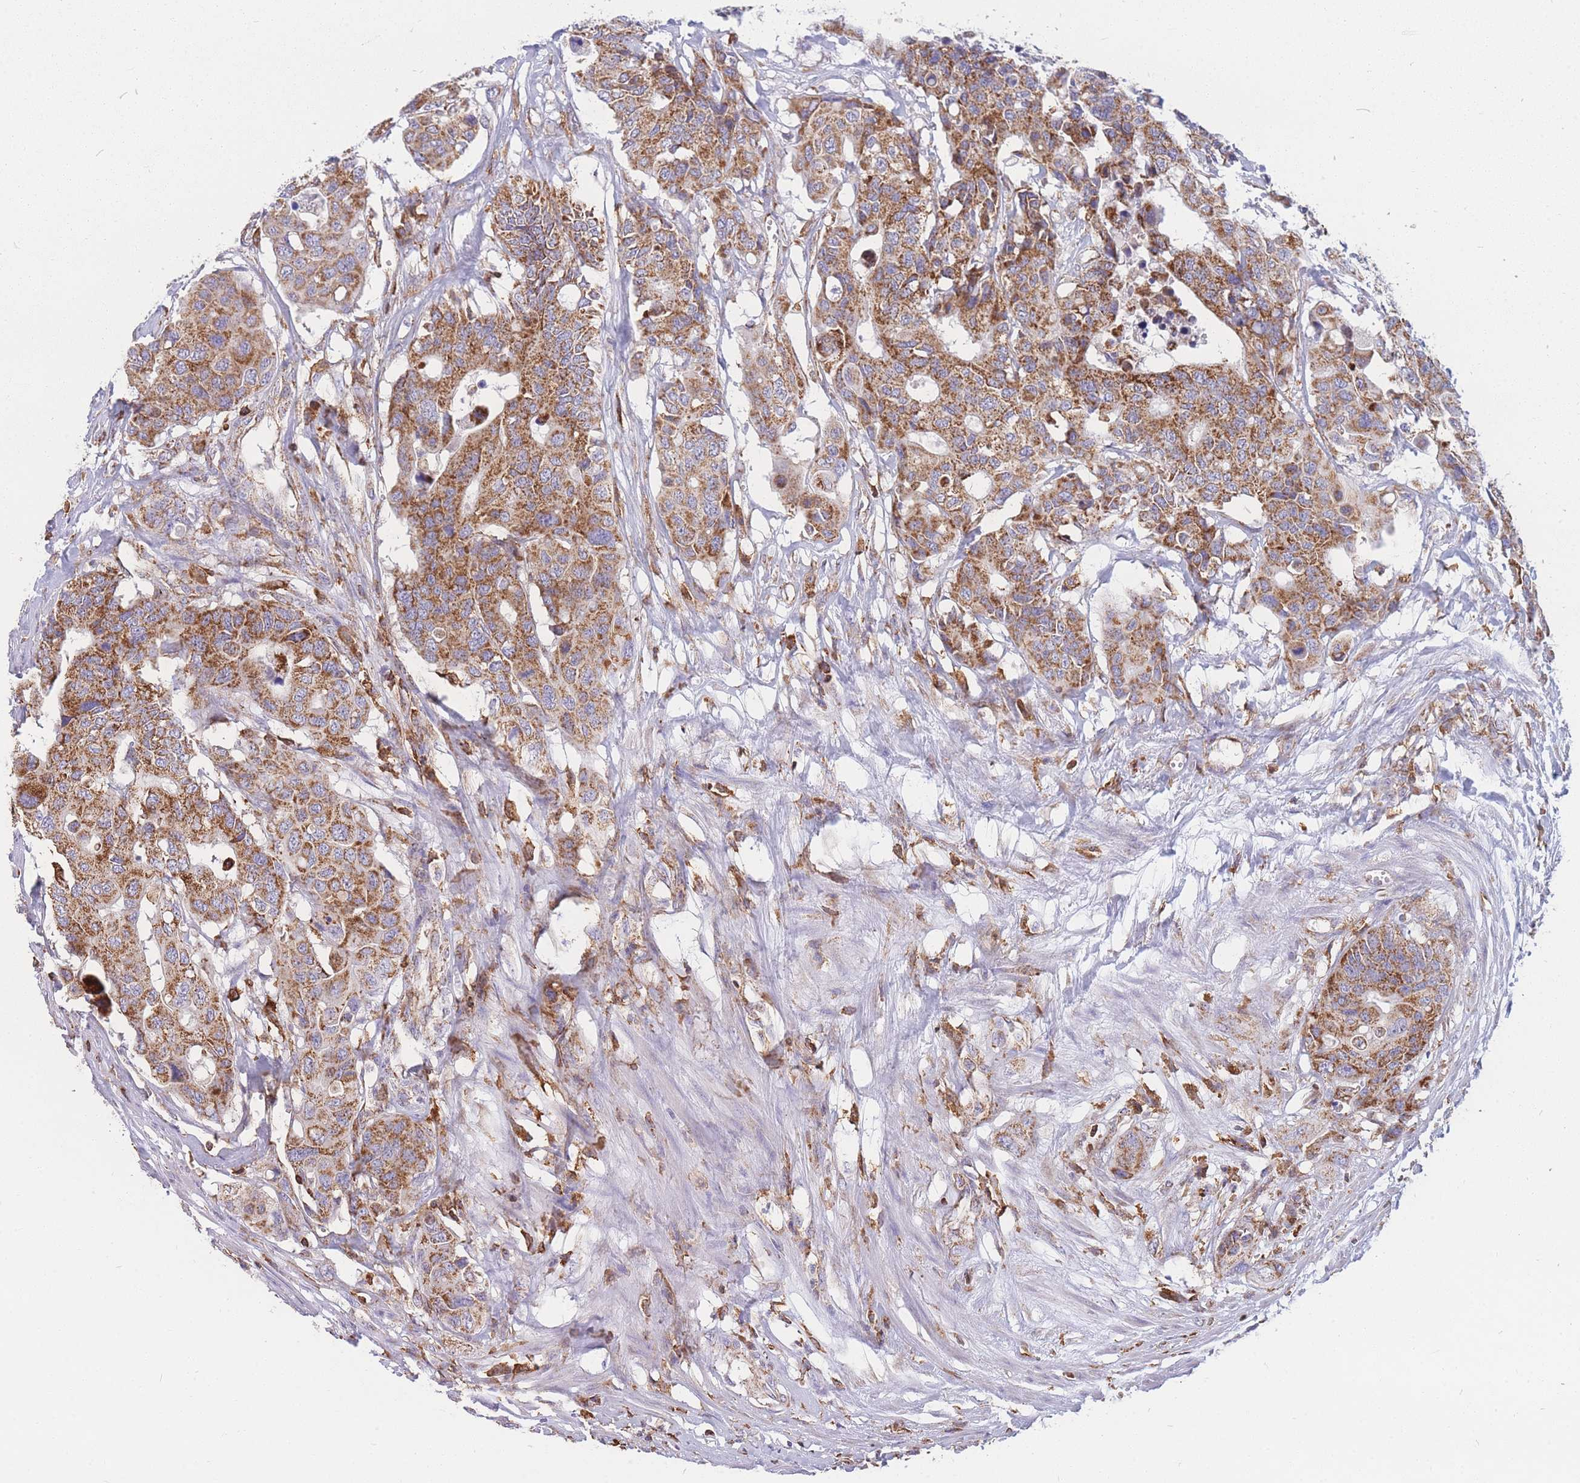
{"staining": {"intensity": "moderate", "quantity": ">75%", "location": "cytoplasmic/membranous"}, "tissue": "colorectal cancer", "cell_type": "Tumor cells", "image_type": "cancer", "snomed": [{"axis": "morphology", "description": "Adenocarcinoma, NOS"}, {"axis": "topography", "description": "Colon"}], "caption": "Moderate cytoplasmic/membranous expression for a protein is identified in about >75% of tumor cells of colorectal adenocarcinoma using IHC.", "gene": "MRPL54", "patient": {"sex": "male", "age": 77}}